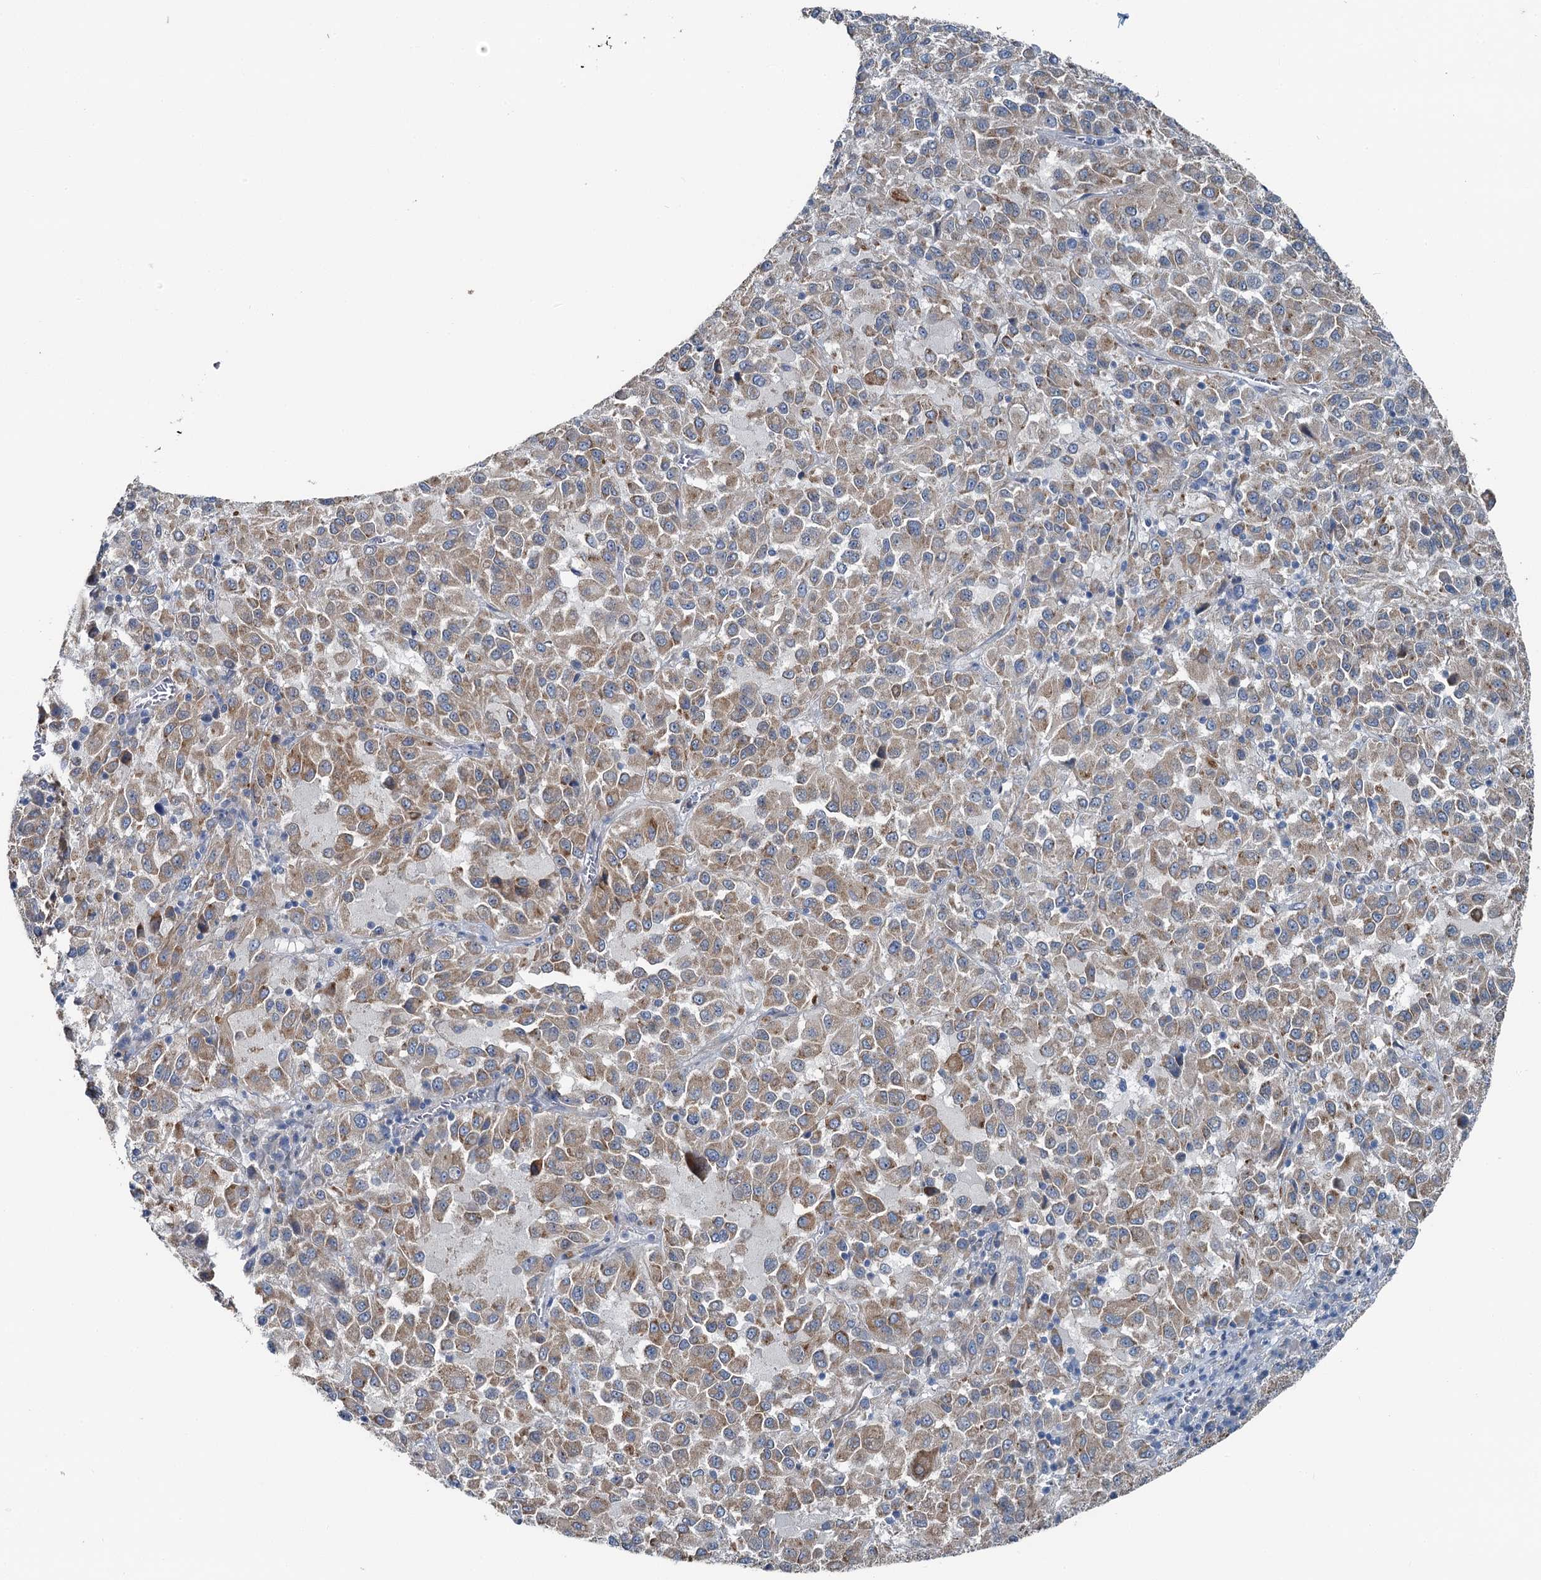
{"staining": {"intensity": "weak", "quantity": ">75%", "location": "cytoplasmic/membranous"}, "tissue": "melanoma", "cell_type": "Tumor cells", "image_type": "cancer", "snomed": [{"axis": "morphology", "description": "Malignant melanoma, Metastatic site"}, {"axis": "topography", "description": "Lung"}], "caption": "Protein analysis of malignant melanoma (metastatic site) tissue demonstrates weak cytoplasmic/membranous positivity in about >75% of tumor cells. The staining is performed using DAB brown chromogen to label protein expression. The nuclei are counter-stained blue using hematoxylin.", "gene": "C6orf120", "patient": {"sex": "male", "age": 64}}